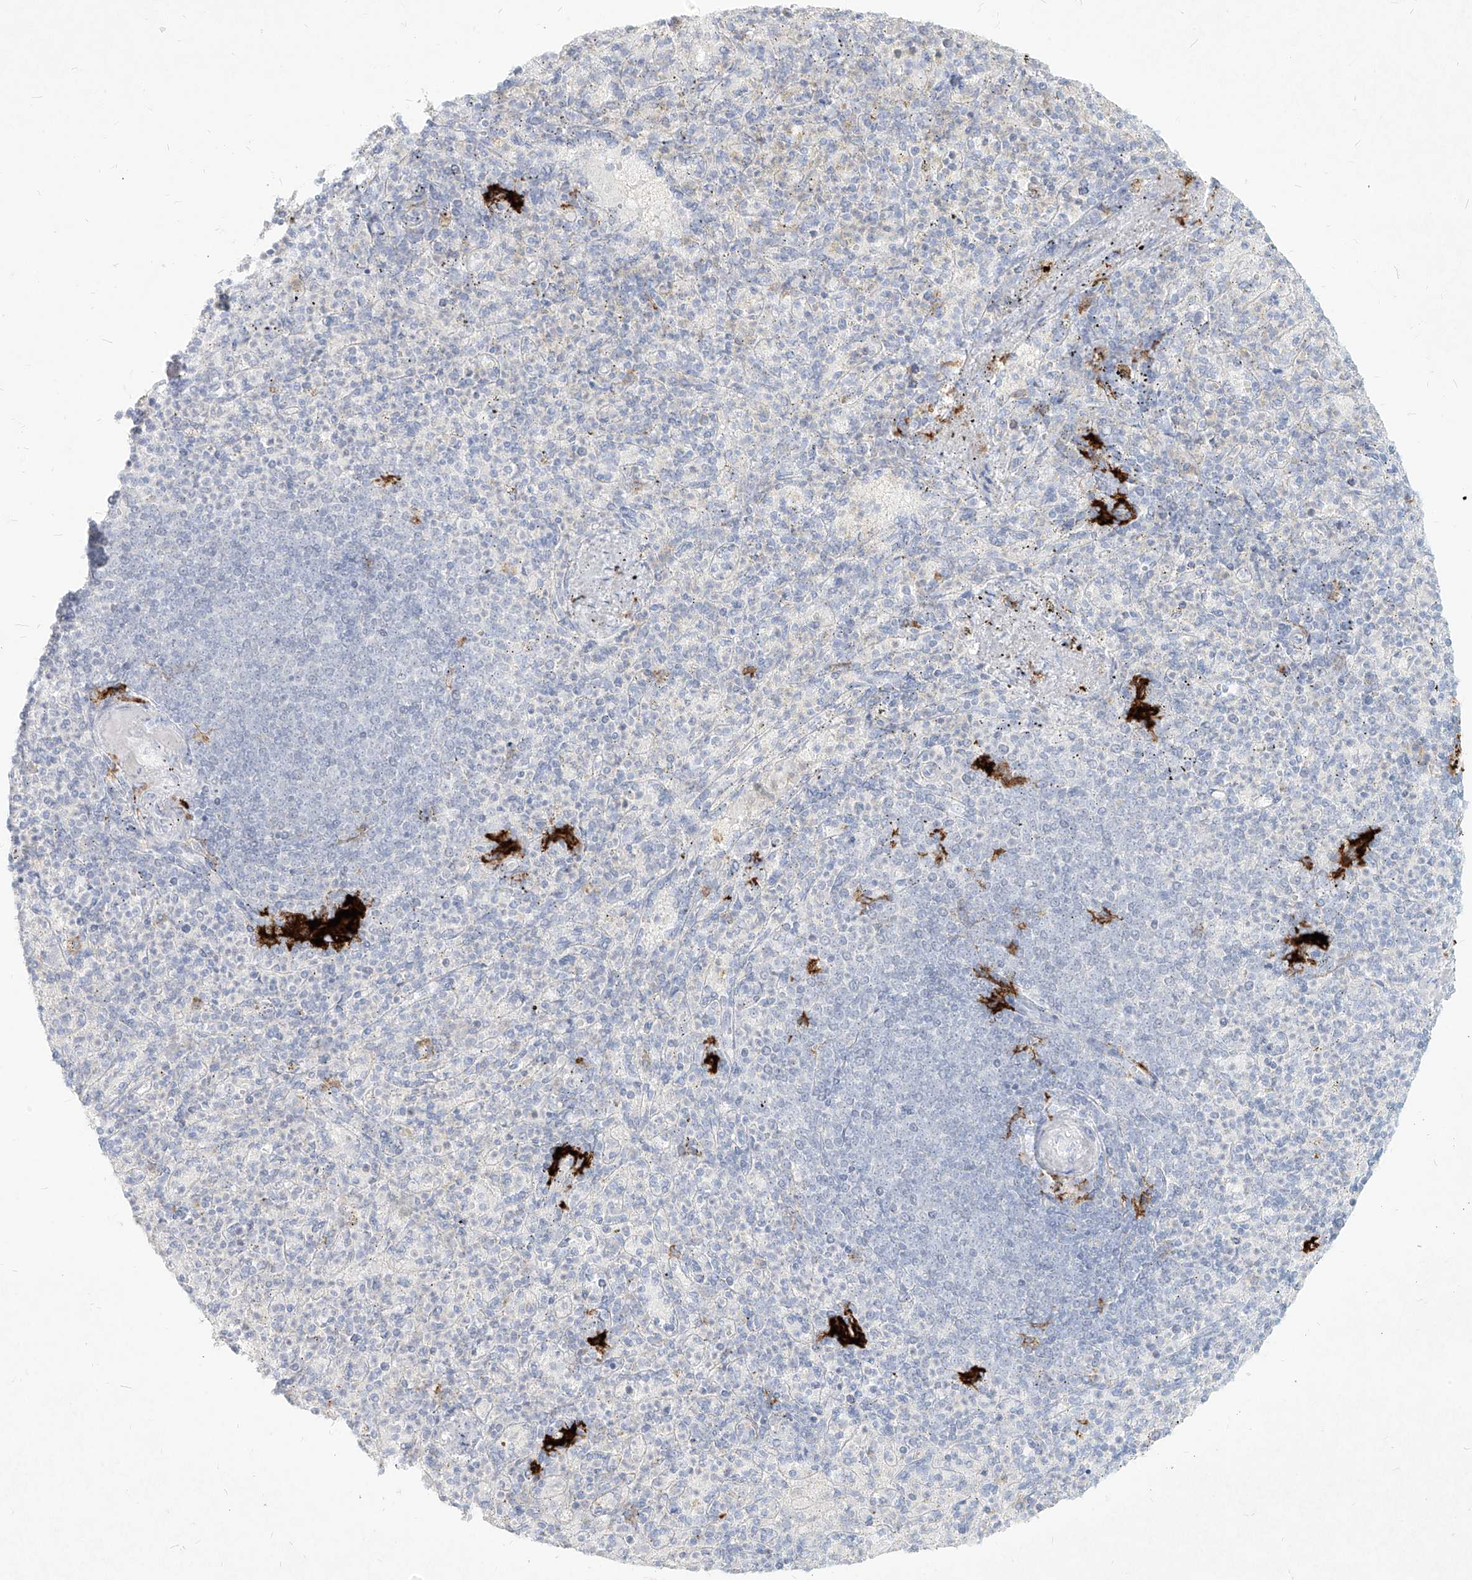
{"staining": {"intensity": "negative", "quantity": "none", "location": "none"}, "tissue": "spleen", "cell_type": "Cells in red pulp", "image_type": "normal", "snomed": [{"axis": "morphology", "description": "Normal tissue, NOS"}, {"axis": "topography", "description": "Spleen"}], "caption": "Histopathology image shows no significant protein staining in cells in red pulp of benign spleen. Nuclei are stained in blue.", "gene": "CD209", "patient": {"sex": "female", "age": 74}}